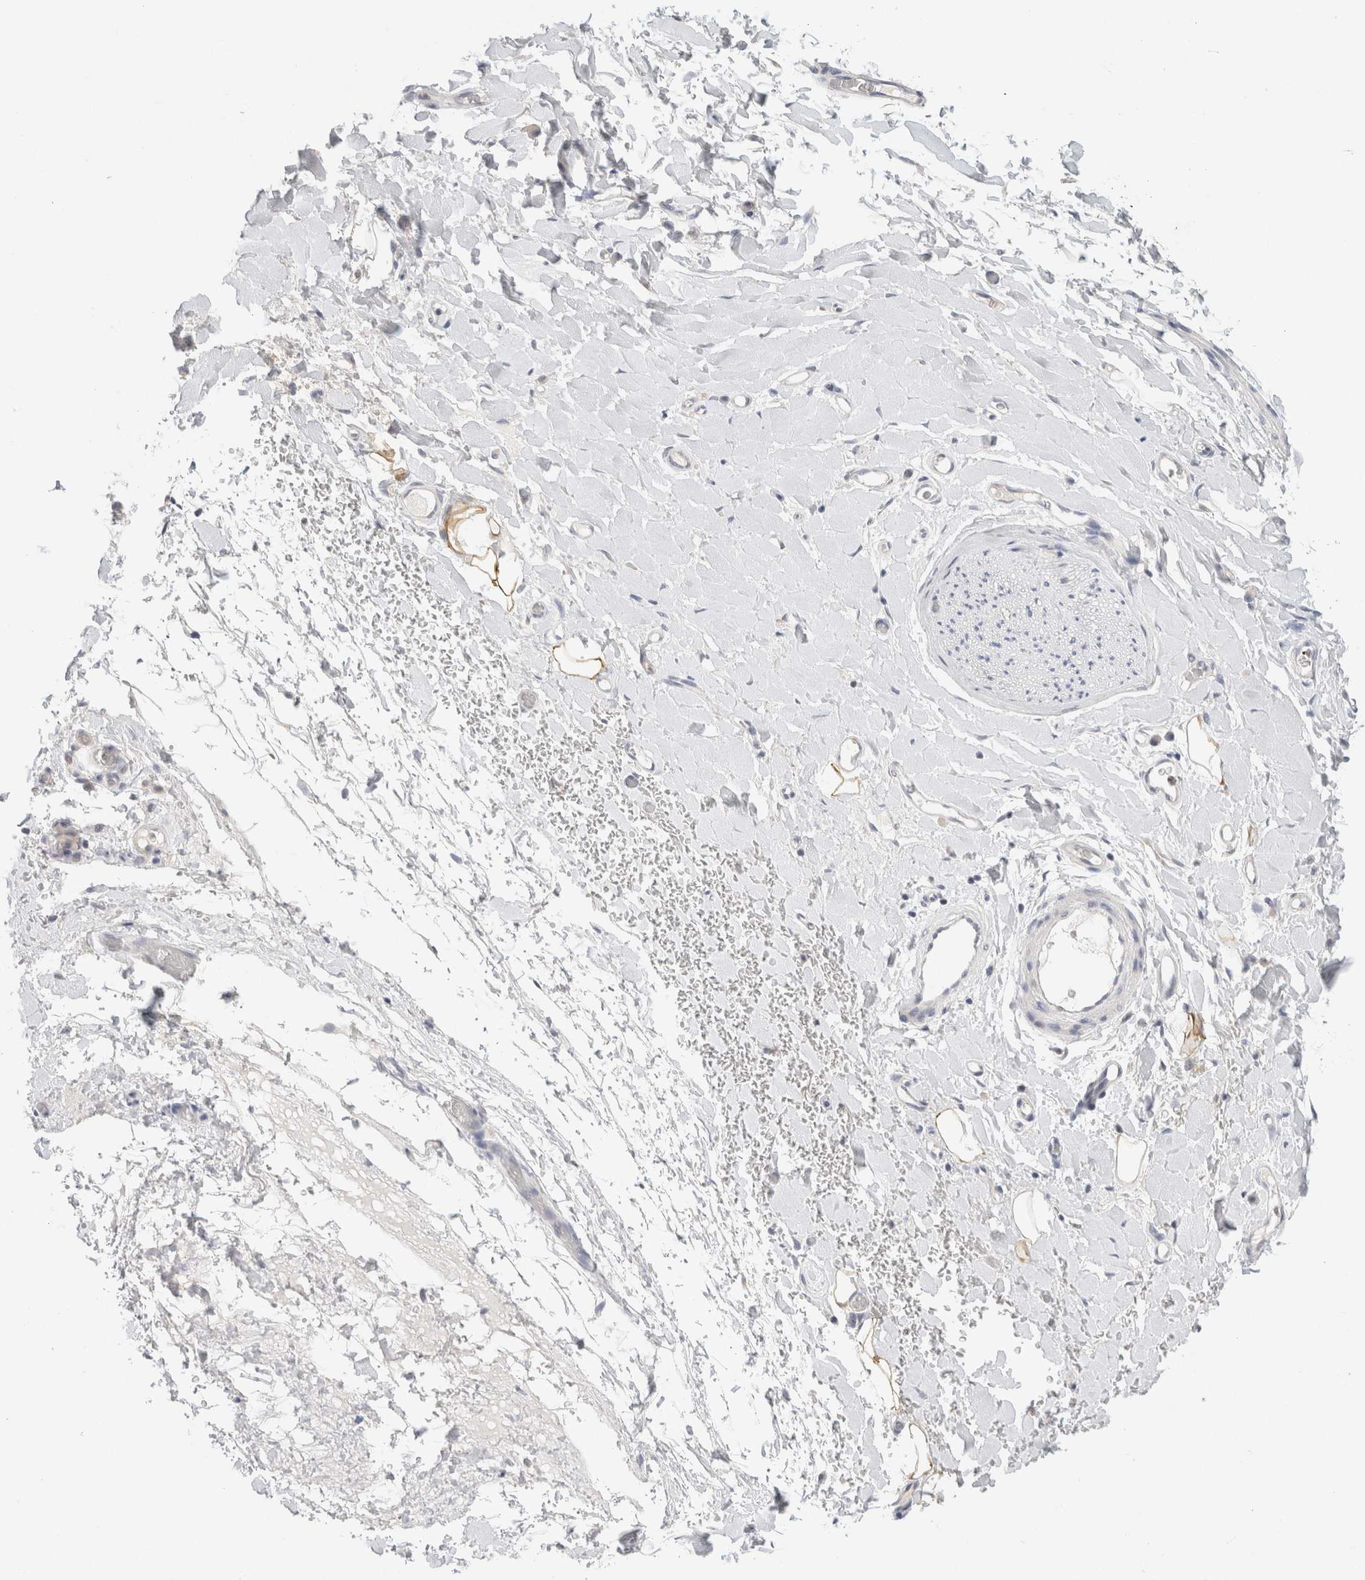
{"staining": {"intensity": "negative", "quantity": "none", "location": "none"}, "tissue": "adipose tissue", "cell_type": "Adipocytes", "image_type": "normal", "snomed": [{"axis": "morphology", "description": "Normal tissue, NOS"}, {"axis": "morphology", "description": "Adenocarcinoma, NOS"}, {"axis": "topography", "description": "Esophagus"}], "caption": "Immunohistochemistry (IHC) micrograph of benign human adipose tissue stained for a protein (brown), which reveals no positivity in adipocytes. Brightfield microscopy of IHC stained with DAB (brown) and hematoxylin (blue), captured at high magnification.", "gene": "MPP2", "patient": {"sex": "male", "age": 62}}